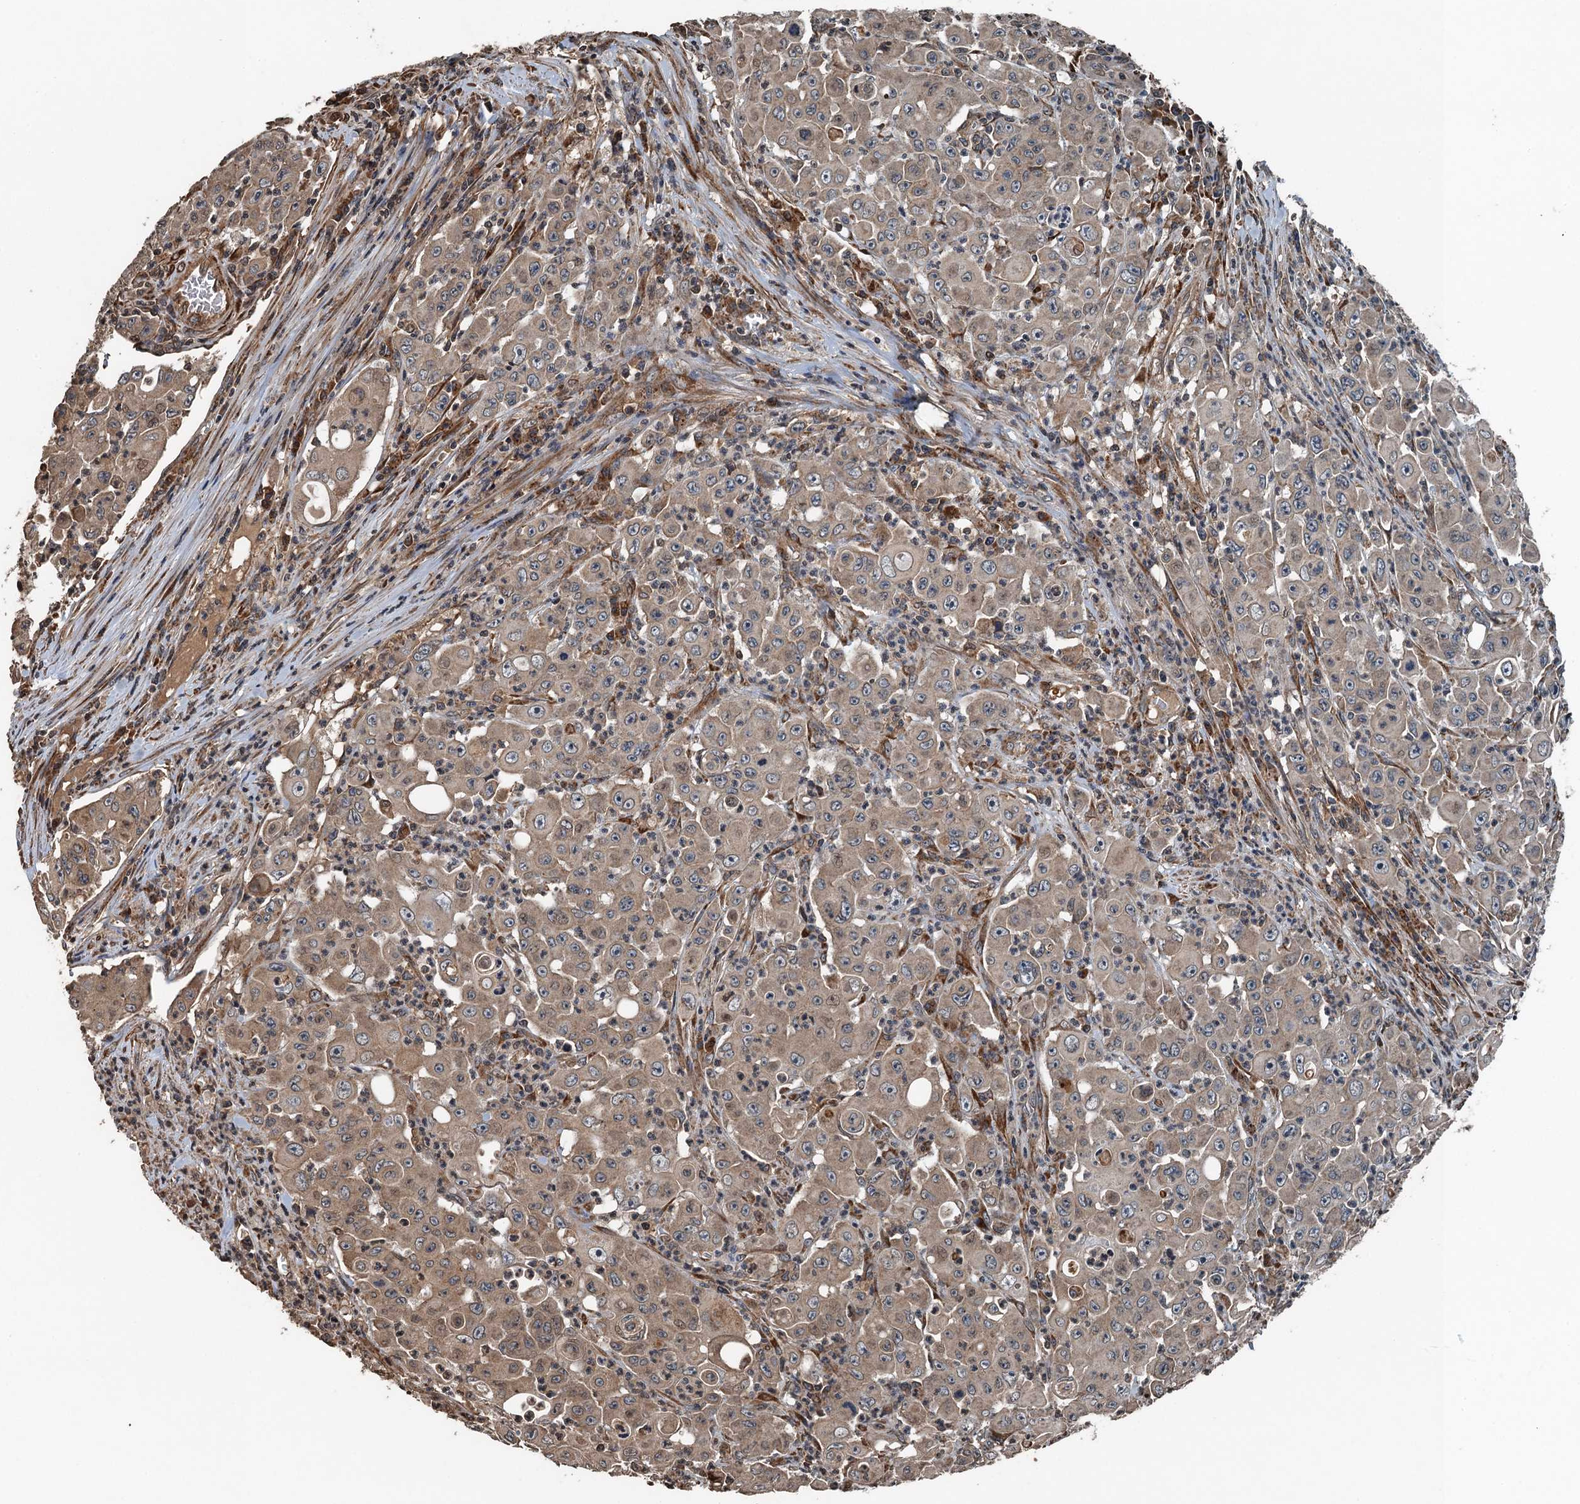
{"staining": {"intensity": "weak", "quantity": ">75%", "location": "cytoplasmic/membranous"}, "tissue": "colorectal cancer", "cell_type": "Tumor cells", "image_type": "cancer", "snomed": [{"axis": "morphology", "description": "Adenocarcinoma, NOS"}, {"axis": "topography", "description": "Colon"}], "caption": "Immunohistochemistry (IHC) micrograph of colorectal cancer (adenocarcinoma) stained for a protein (brown), which exhibits low levels of weak cytoplasmic/membranous positivity in approximately >75% of tumor cells.", "gene": "TCTN1", "patient": {"sex": "male", "age": 51}}